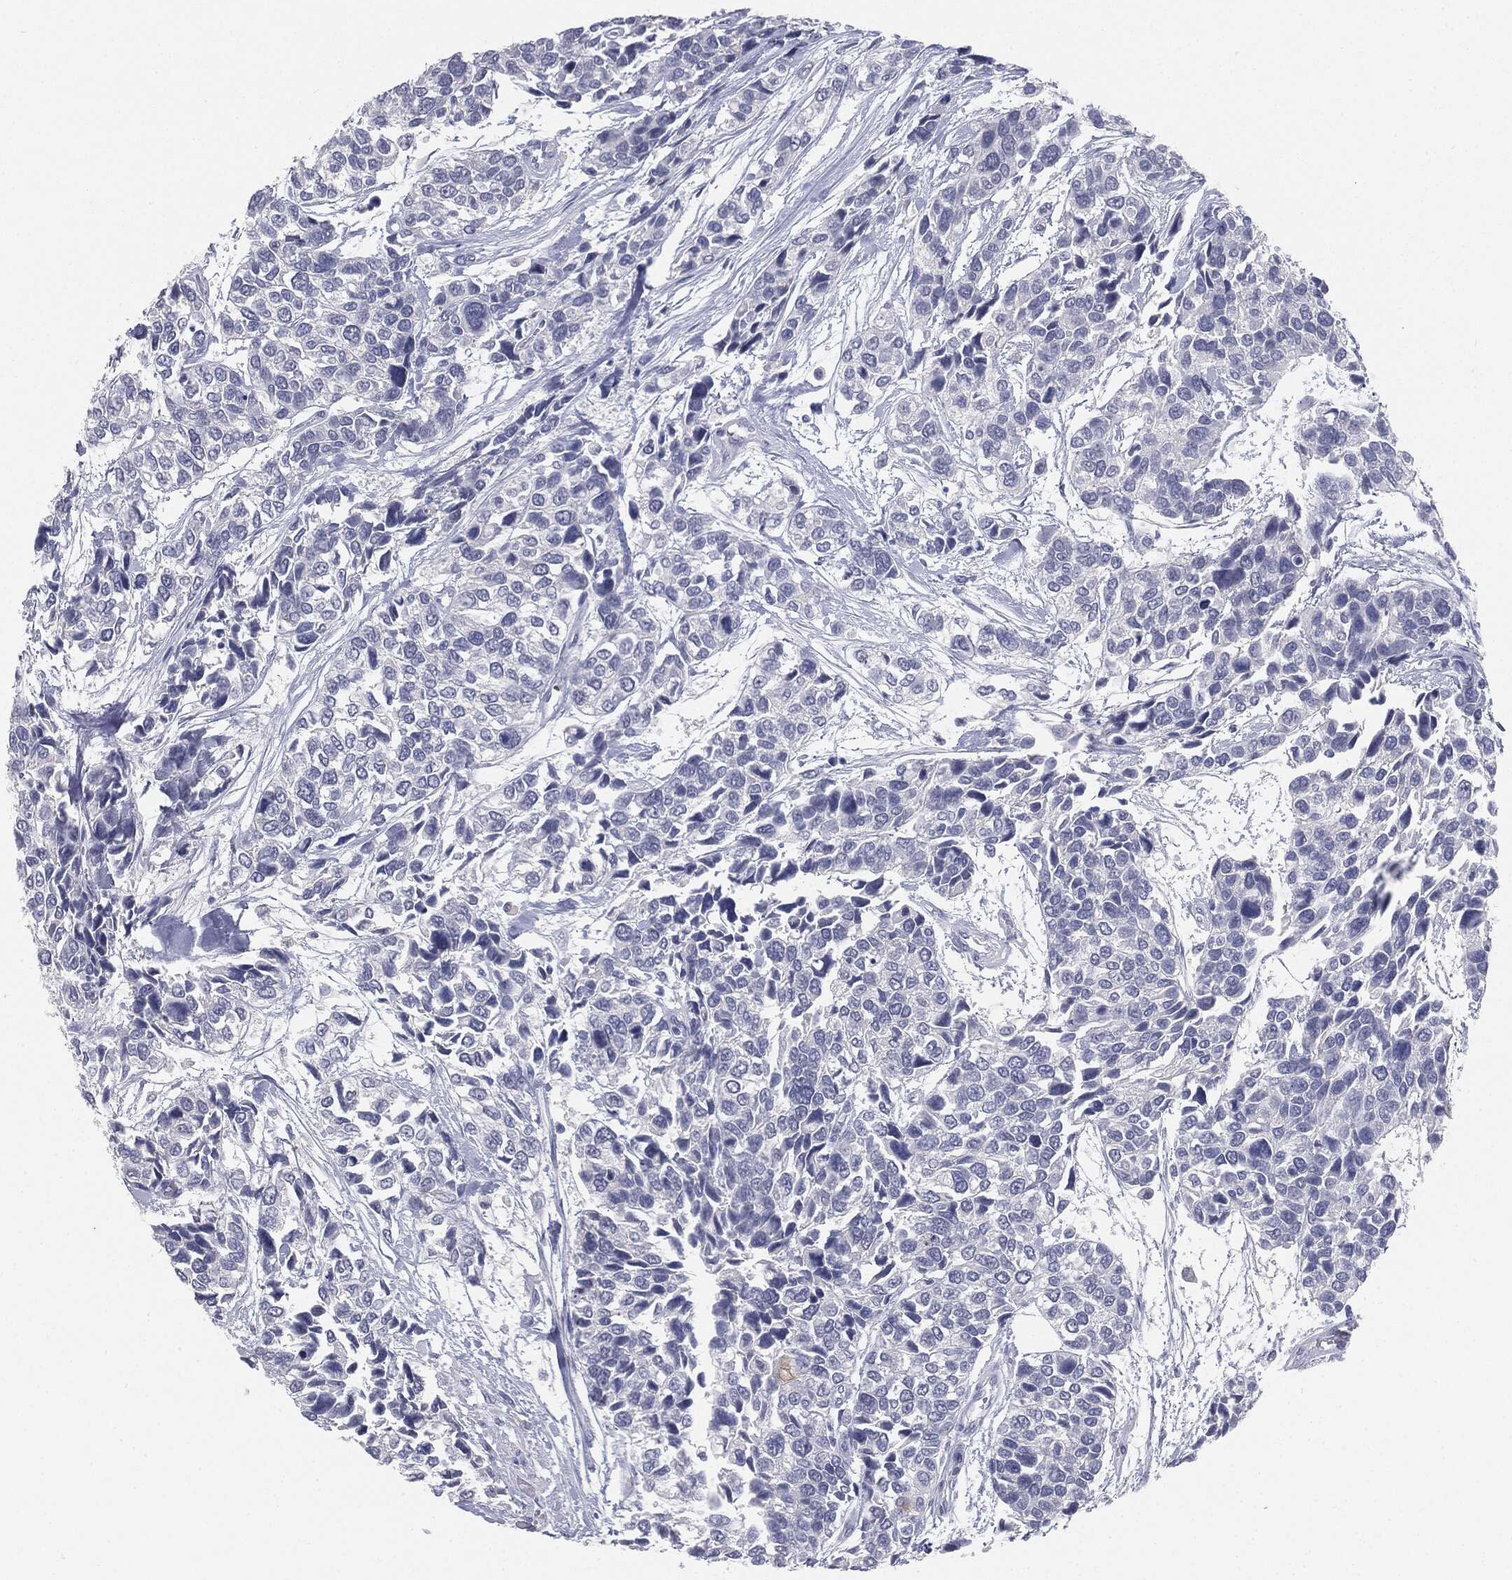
{"staining": {"intensity": "negative", "quantity": "none", "location": "none"}, "tissue": "urothelial cancer", "cell_type": "Tumor cells", "image_type": "cancer", "snomed": [{"axis": "morphology", "description": "Urothelial carcinoma, High grade"}, {"axis": "topography", "description": "Urinary bladder"}], "caption": "Tumor cells show no significant expression in high-grade urothelial carcinoma.", "gene": "MUC1", "patient": {"sex": "male", "age": 77}}